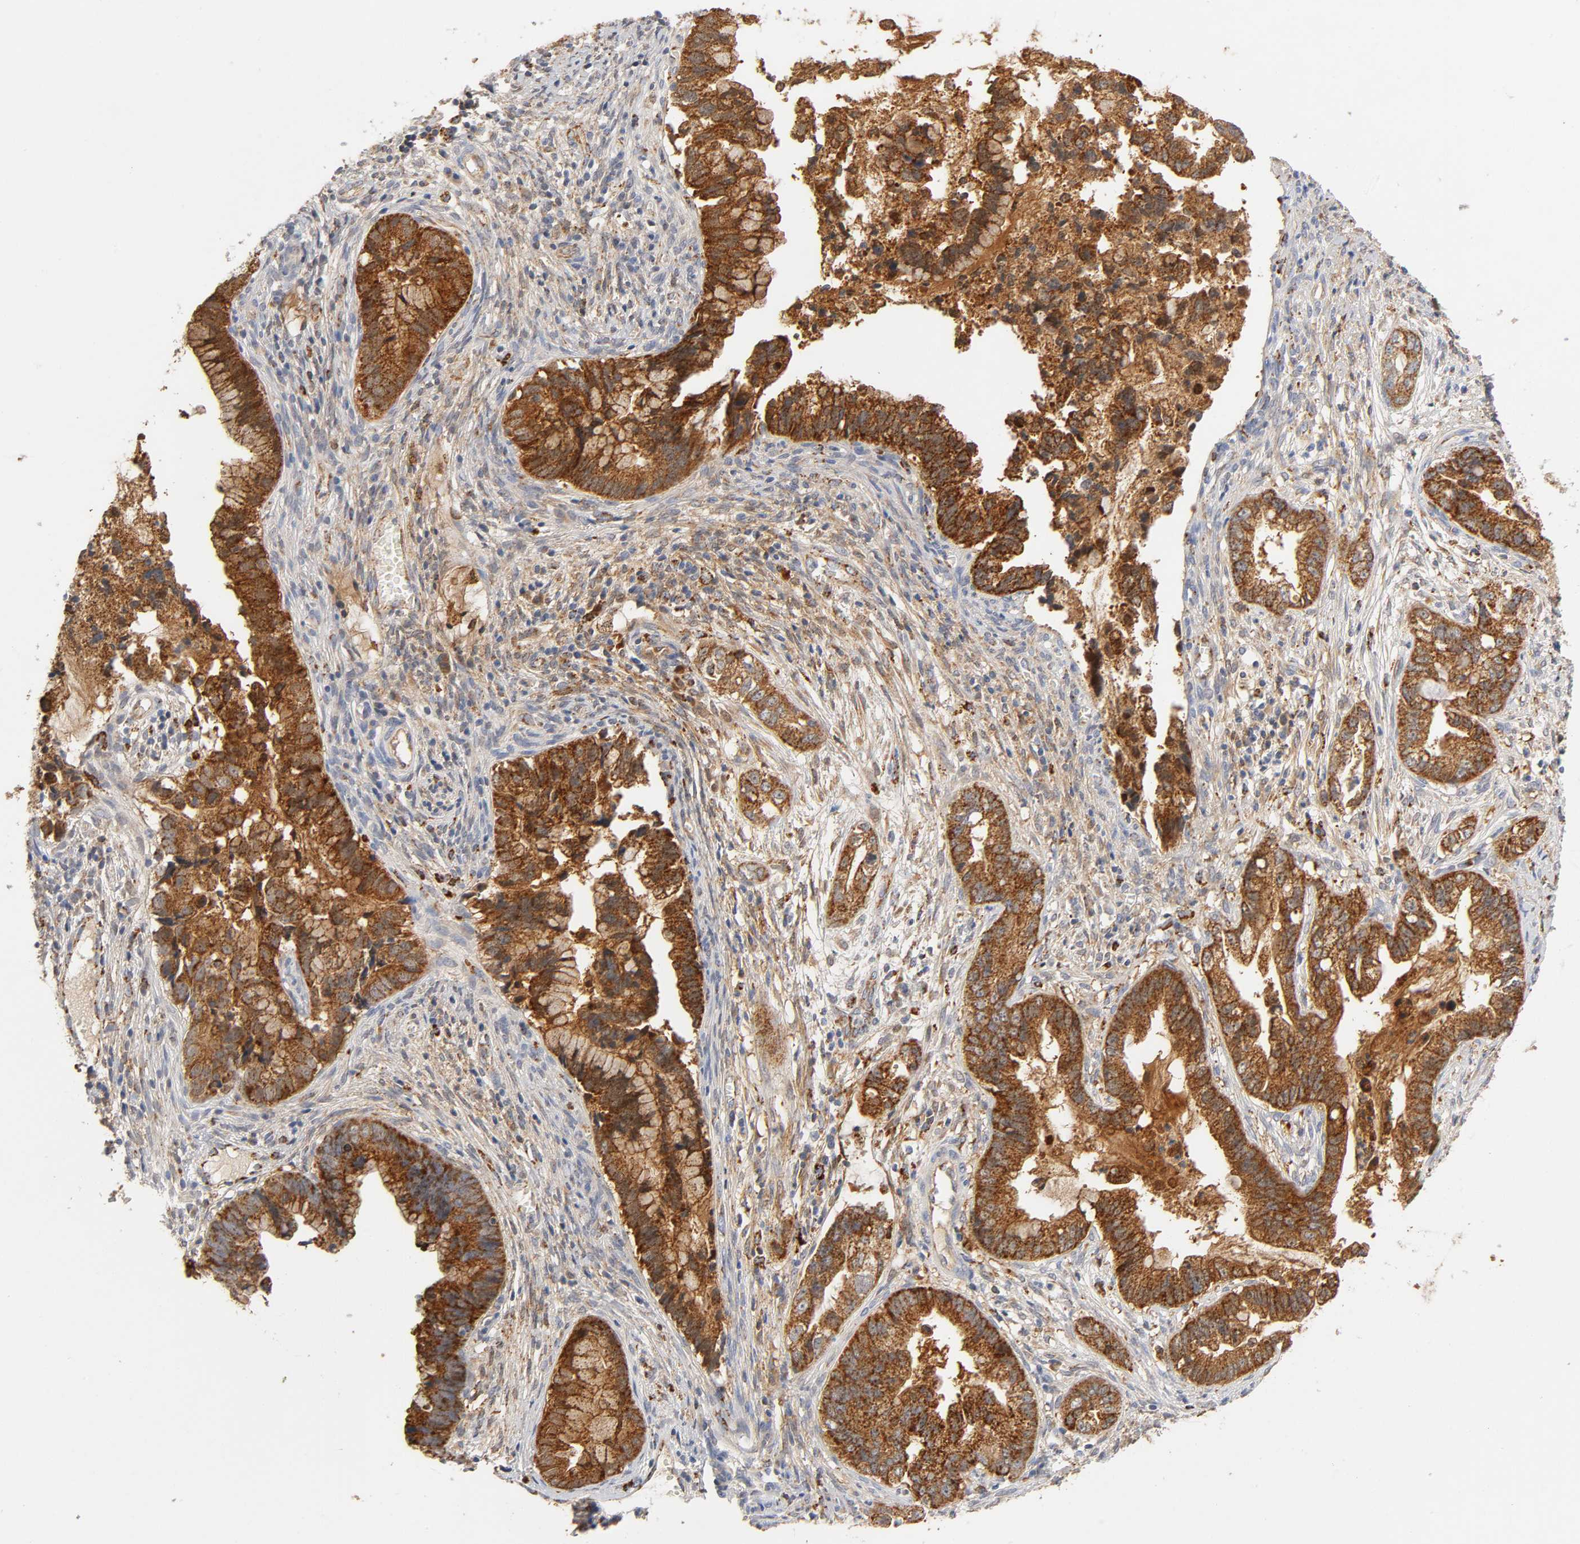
{"staining": {"intensity": "strong", "quantity": ">75%", "location": "cytoplasmic/membranous"}, "tissue": "cervical cancer", "cell_type": "Tumor cells", "image_type": "cancer", "snomed": [{"axis": "morphology", "description": "Adenocarcinoma, NOS"}, {"axis": "topography", "description": "Cervix"}], "caption": "Cervical cancer tissue reveals strong cytoplasmic/membranous positivity in approximately >75% of tumor cells, visualized by immunohistochemistry. Immunohistochemistry stains the protein of interest in brown and the nuclei are stained blue.", "gene": "ISG15", "patient": {"sex": "female", "age": 44}}